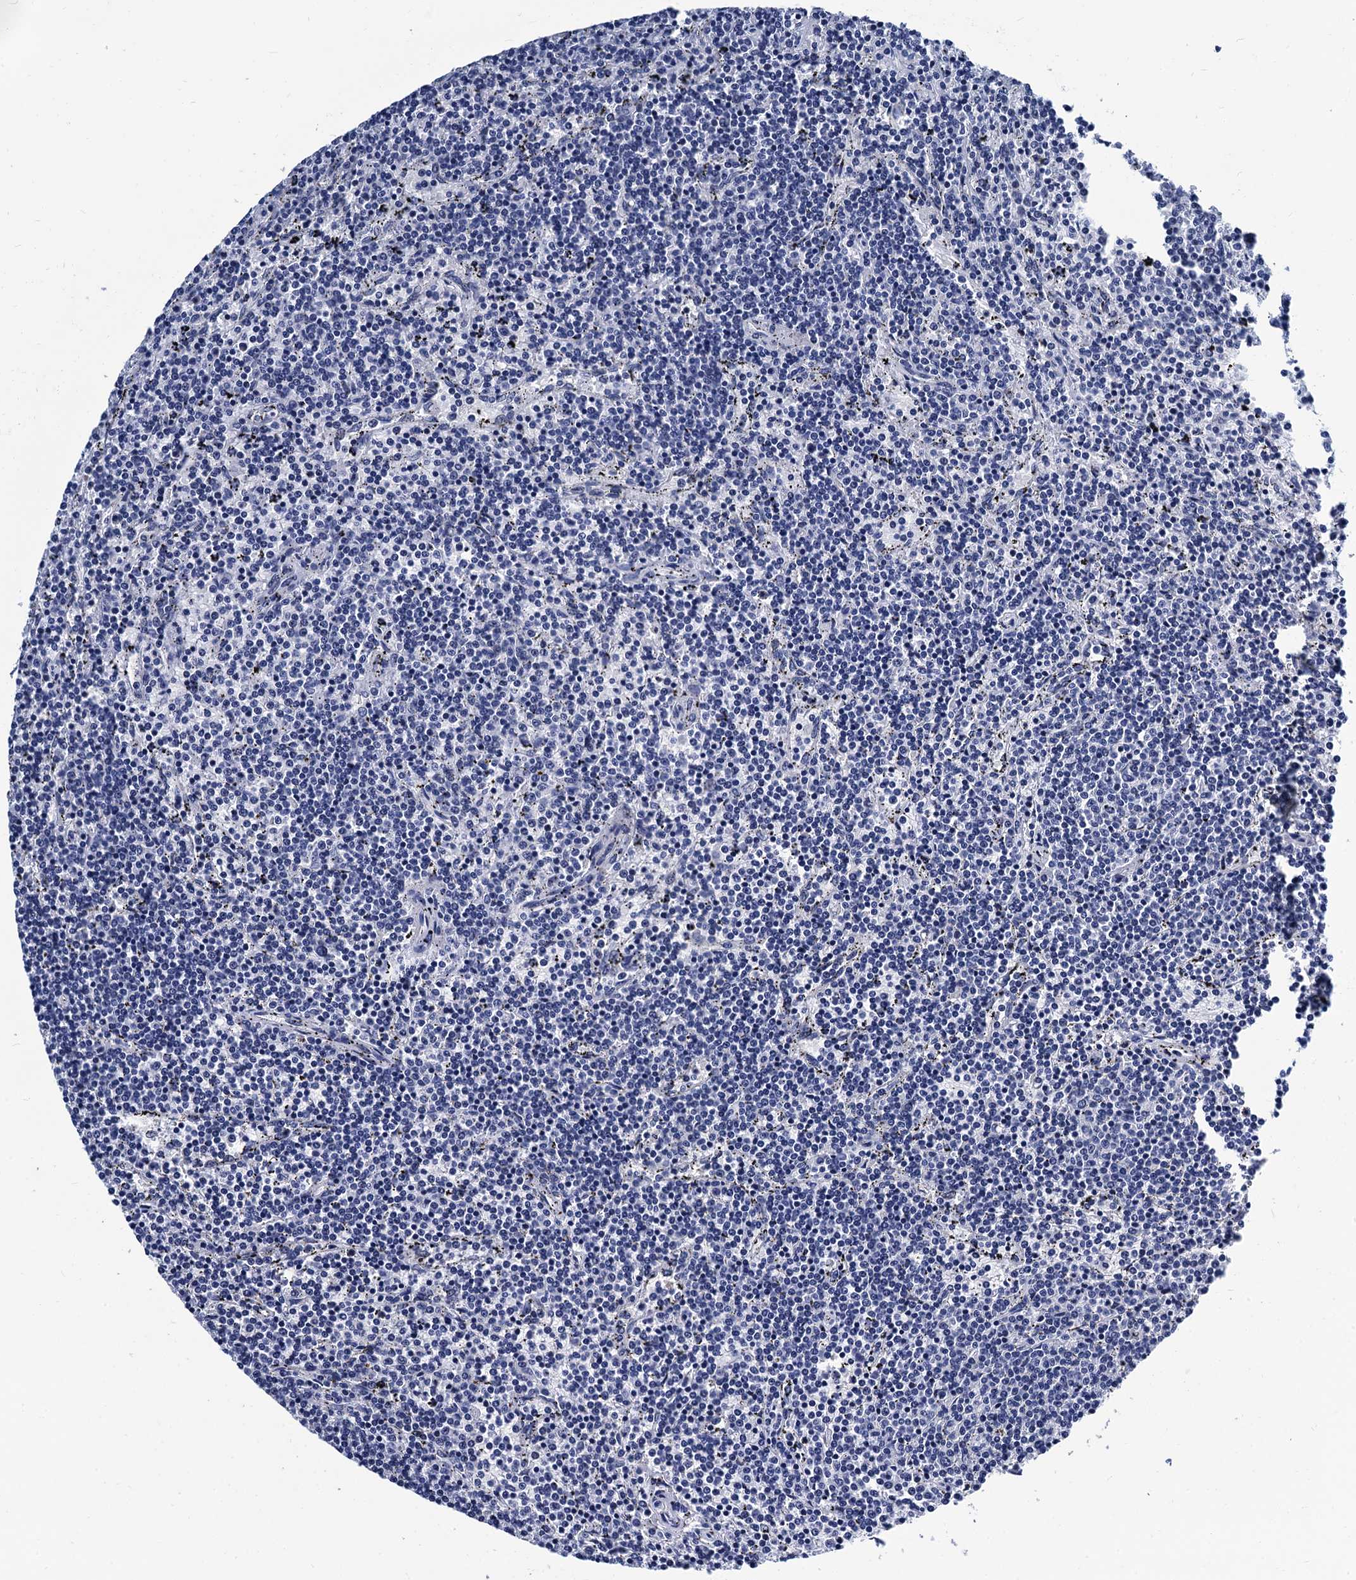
{"staining": {"intensity": "negative", "quantity": "none", "location": "none"}, "tissue": "lymphoma", "cell_type": "Tumor cells", "image_type": "cancer", "snomed": [{"axis": "morphology", "description": "Malignant lymphoma, non-Hodgkin's type, Low grade"}, {"axis": "topography", "description": "Spleen"}], "caption": "Malignant lymphoma, non-Hodgkin's type (low-grade) was stained to show a protein in brown. There is no significant staining in tumor cells. (Stains: DAB (3,3'-diaminobenzidine) immunohistochemistry (IHC) with hematoxylin counter stain, Microscopy: brightfield microscopy at high magnification).", "gene": "LRRC30", "patient": {"sex": "female", "age": 50}}